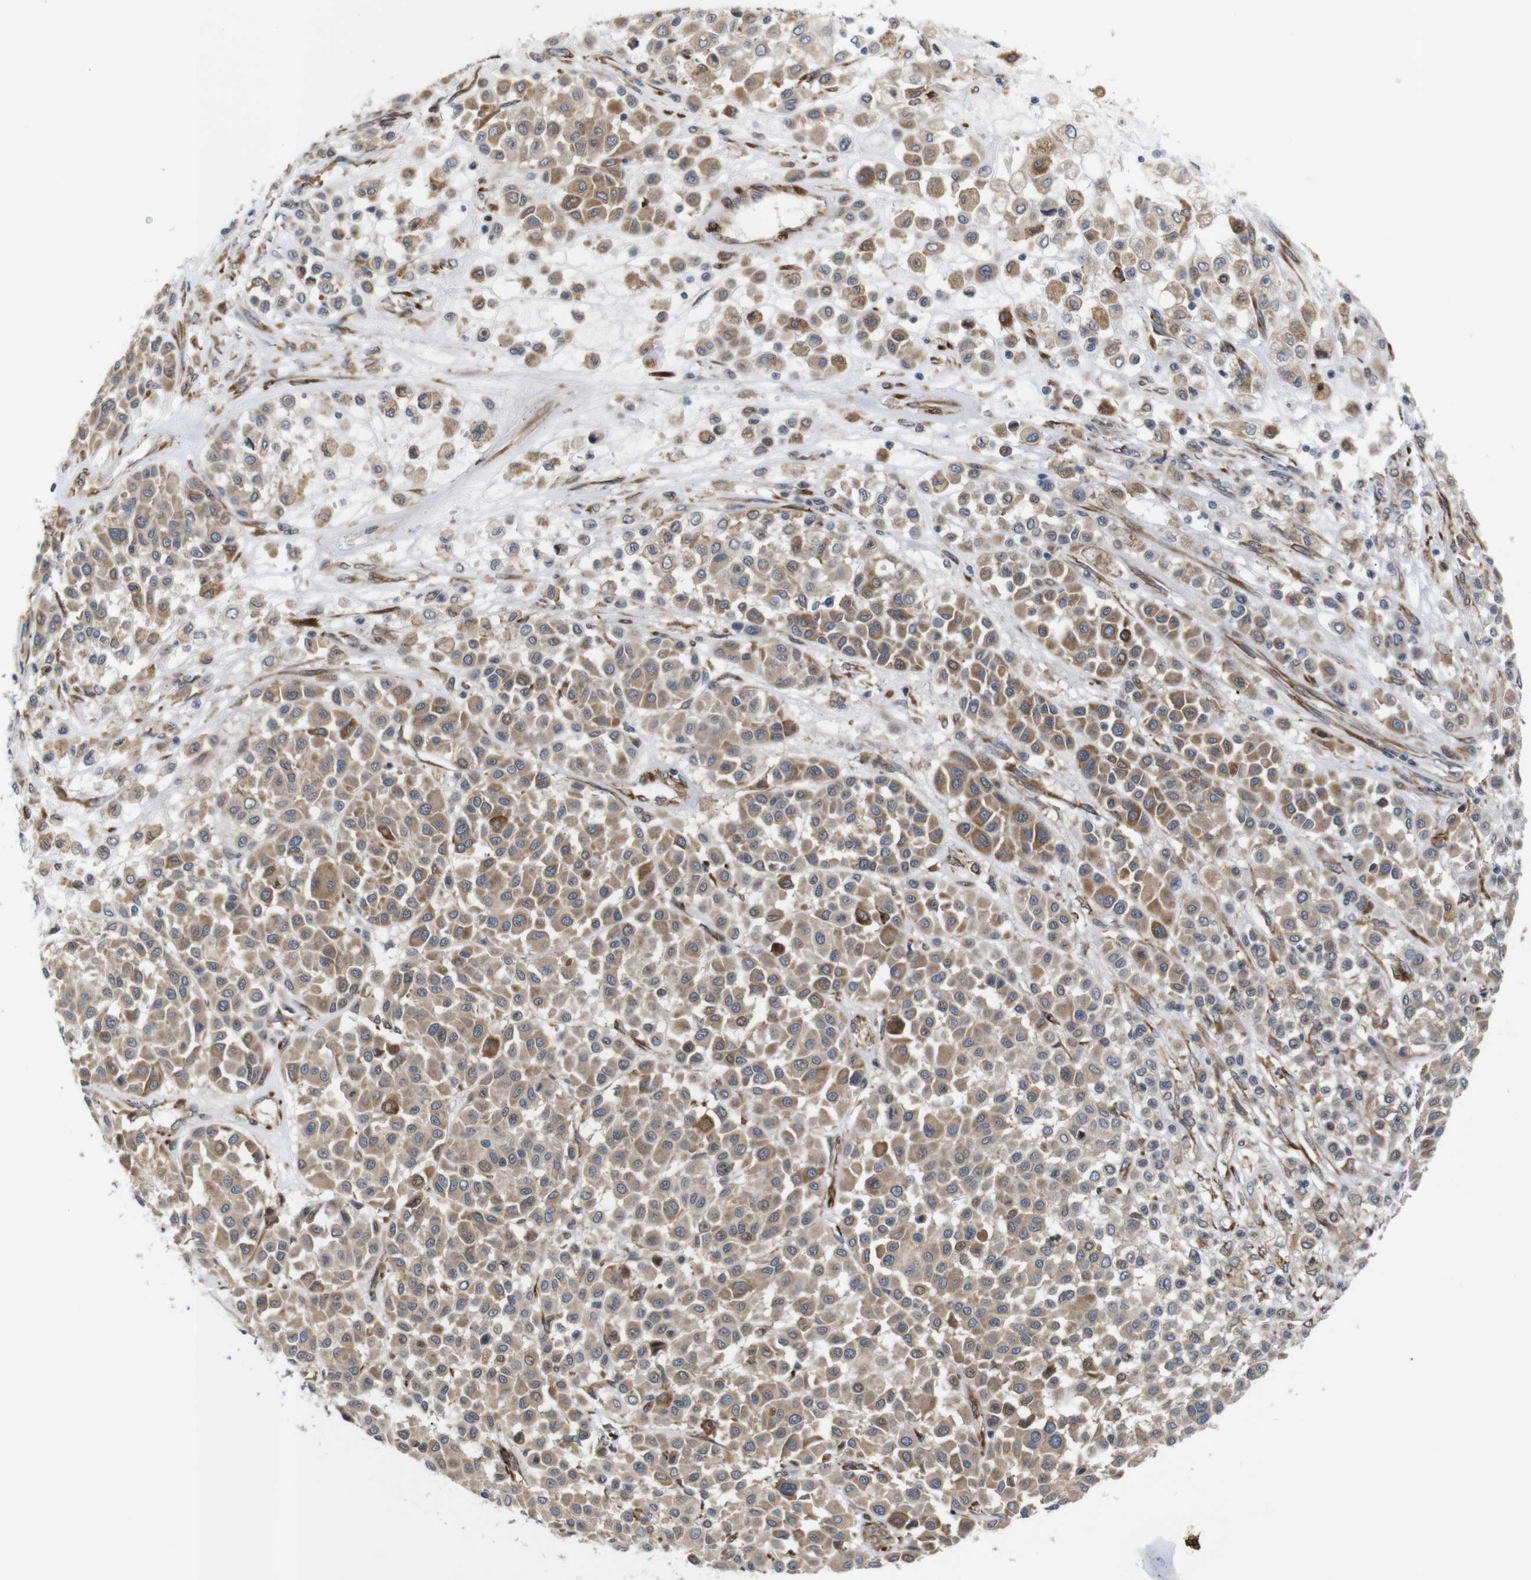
{"staining": {"intensity": "moderate", "quantity": ">75%", "location": "cytoplasmic/membranous"}, "tissue": "melanoma", "cell_type": "Tumor cells", "image_type": "cancer", "snomed": [{"axis": "morphology", "description": "Malignant melanoma, Metastatic site"}, {"axis": "topography", "description": "Soft tissue"}], "caption": "Immunohistochemistry (IHC) photomicrograph of neoplastic tissue: human malignant melanoma (metastatic site) stained using immunohistochemistry shows medium levels of moderate protein expression localized specifically in the cytoplasmic/membranous of tumor cells, appearing as a cytoplasmic/membranous brown color.", "gene": "P3H2", "patient": {"sex": "male", "age": 41}}